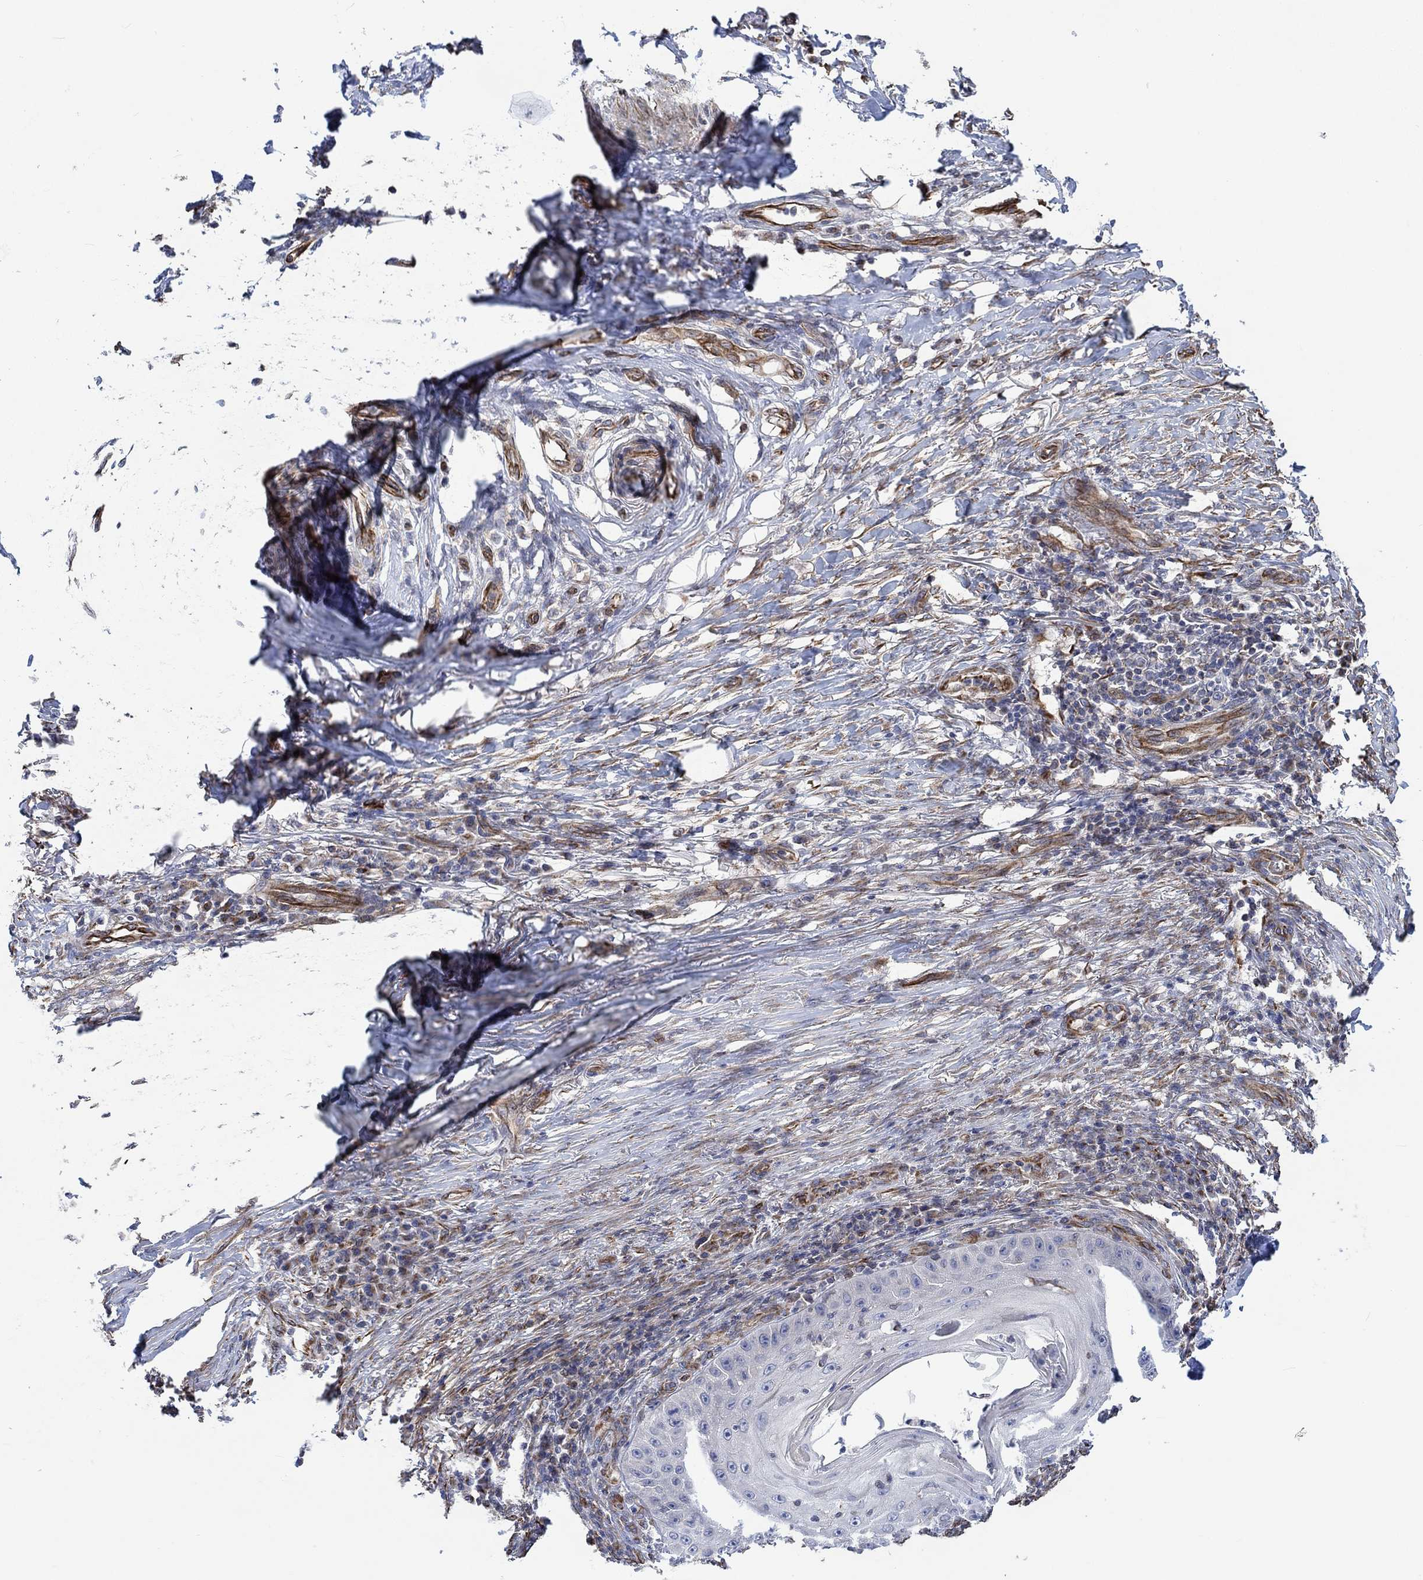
{"staining": {"intensity": "negative", "quantity": "none", "location": "none"}, "tissue": "skin cancer", "cell_type": "Tumor cells", "image_type": "cancer", "snomed": [{"axis": "morphology", "description": "Squamous cell carcinoma, NOS"}, {"axis": "topography", "description": "Skin"}], "caption": "There is no significant staining in tumor cells of skin cancer.", "gene": "CAMK1D", "patient": {"sex": "male", "age": 70}}